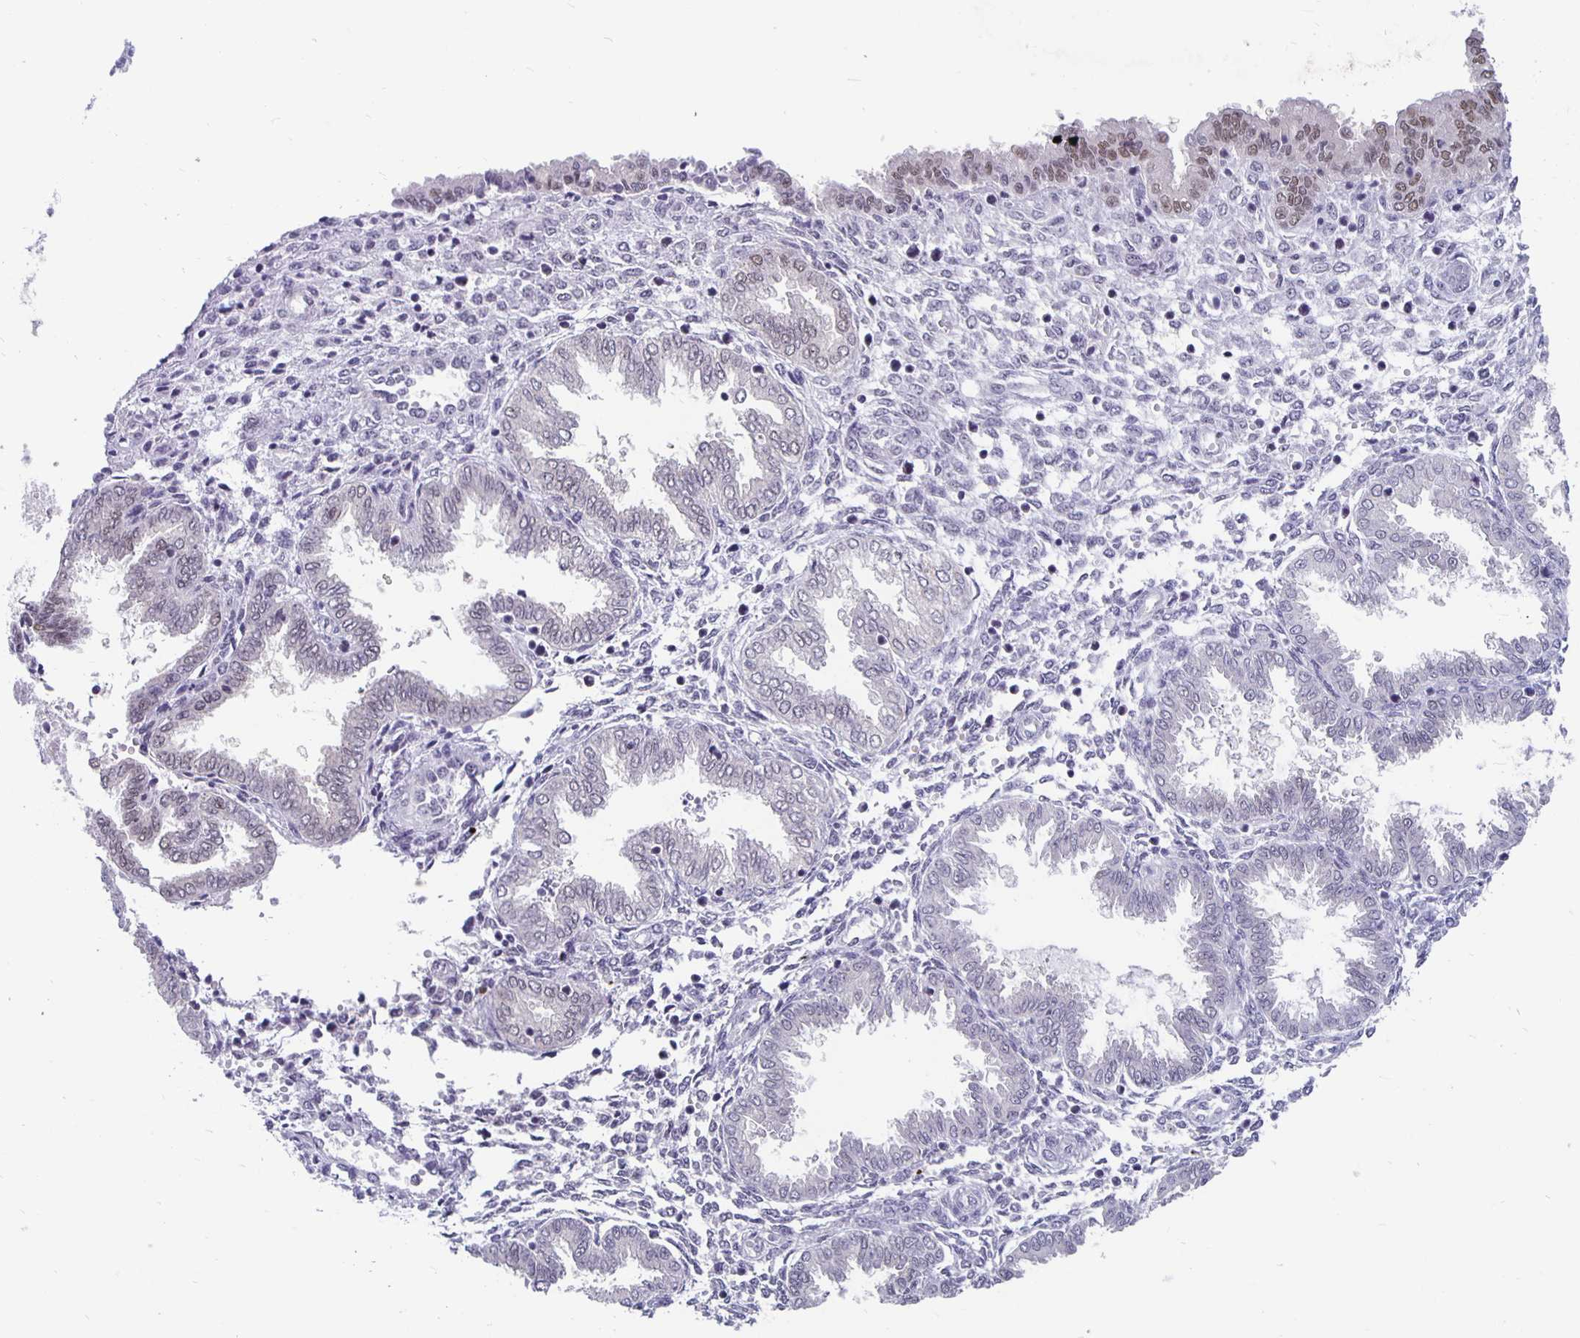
{"staining": {"intensity": "weak", "quantity": "<25%", "location": "nuclear"}, "tissue": "endometrium", "cell_type": "Cells in endometrial stroma", "image_type": "normal", "snomed": [{"axis": "morphology", "description": "Normal tissue, NOS"}, {"axis": "topography", "description": "Endometrium"}], "caption": "Immunohistochemistry (IHC) histopathology image of normal endometrium stained for a protein (brown), which demonstrates no expression in cells in endometrial stroma.", "gene": "ZNF691", "patient": {"sex": "female", "age": 33}}